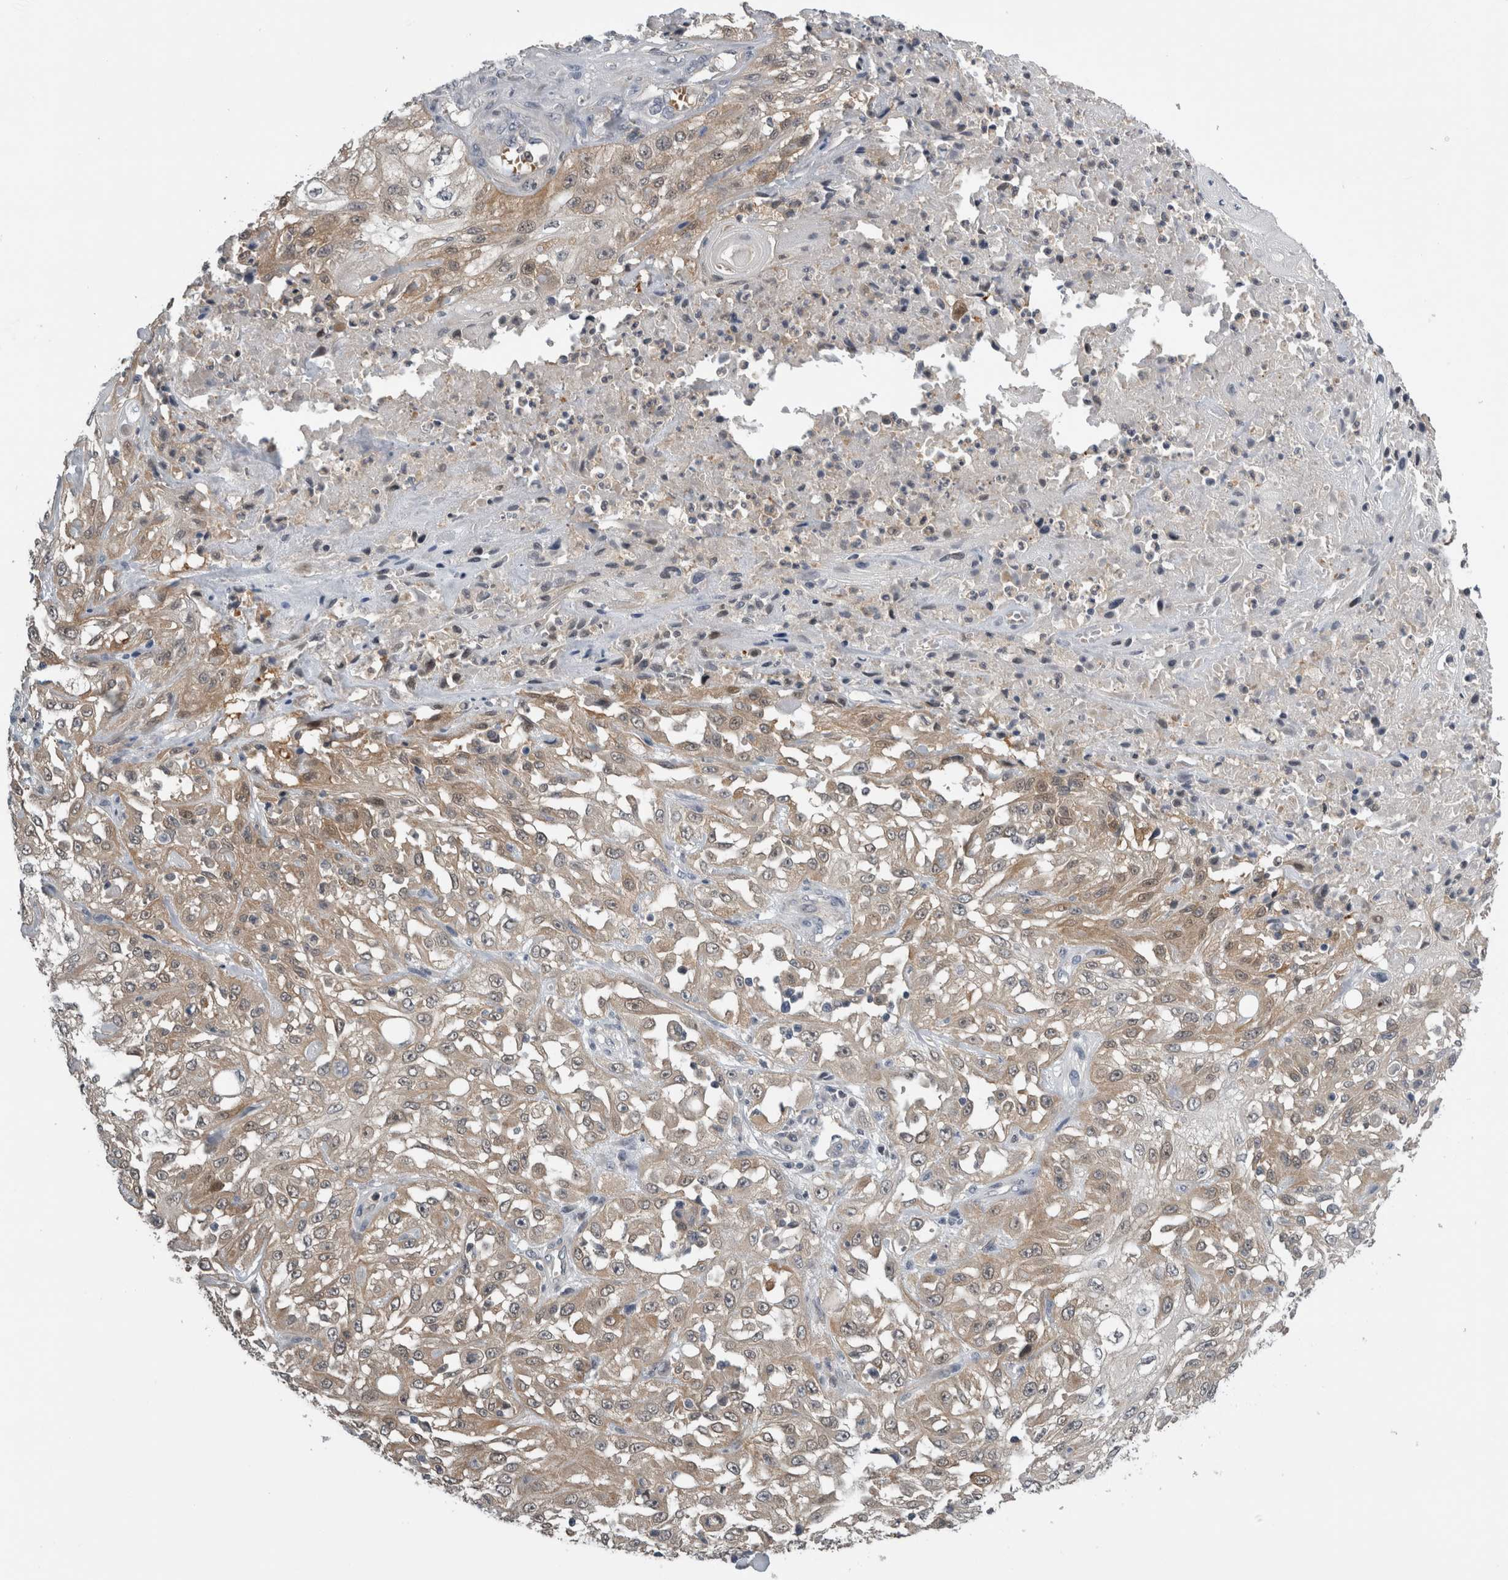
{"staining": {"intensity": "weak", "quantity": "25%-75%", "location": "cytoplasmic/membranous"}, "tissue": "skin cancer", "cell_type": "Tumor cells", "image_type": "cancer", "snomed": [{"axis": "morphology", "description": "Squamous cell carcinoma, NOS"}, {"axis": "morphology", "description": "Squamous cell carcinoma, metastatic, NOS"}, {"axis": "topography", "description": "Skin"}, {"axis": "topography", "description": "Lymph node"}], "caption": "IHC image of skin metastatic squamous cell carcinoma stained for a protein (brown), which reveals low levels of weak cytoplasmic/membranous positivity in about 25%-75% of tumor cells.", "gene": "NAPRT", "patient": {"sex": "male", "age": 75}}